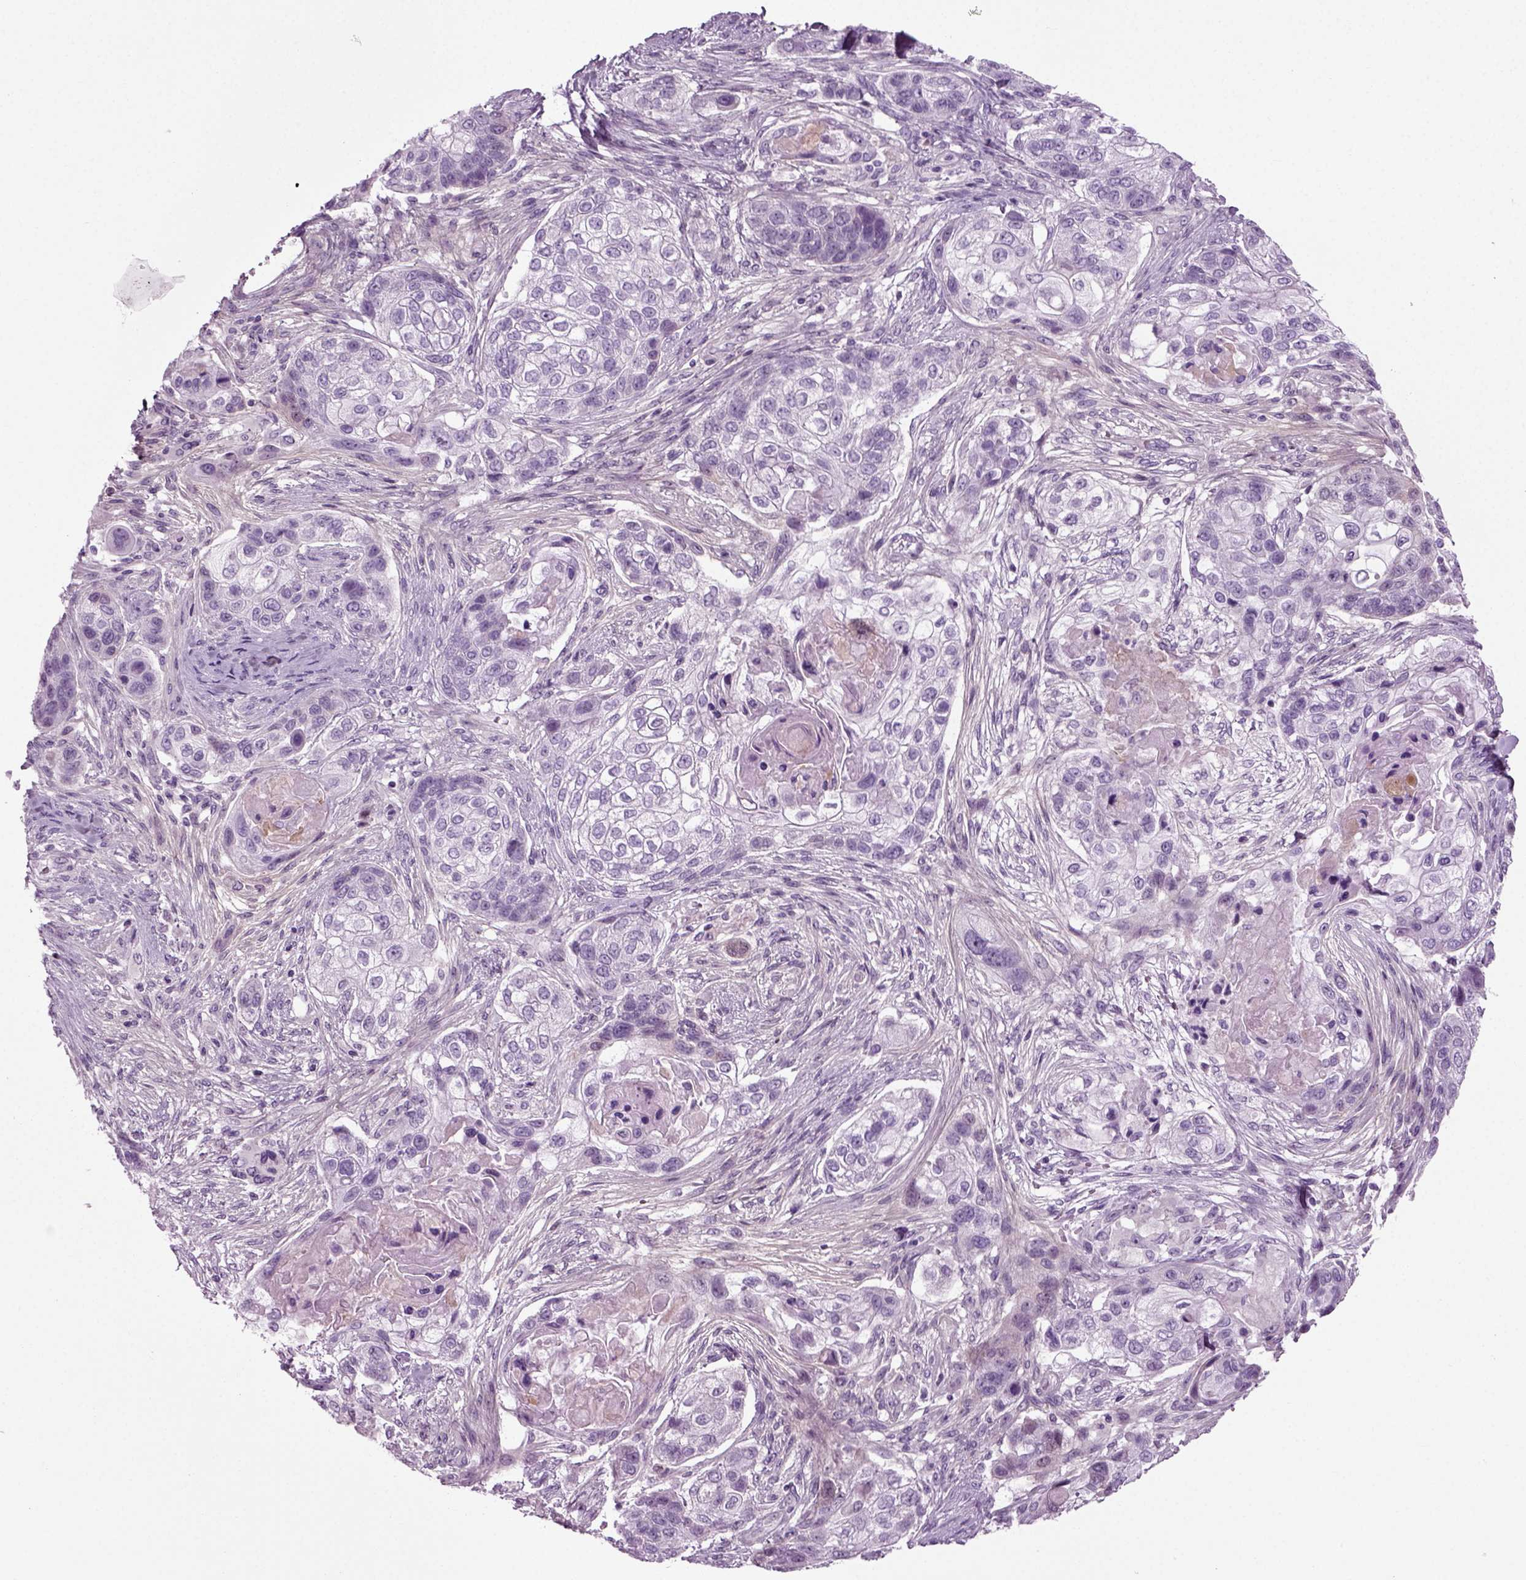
{"staining": {"intensity": "negative", "quantity": "none", "location": "none"}, "tissue": "lung cancer", "cell_type": "Tumor cells", "image_type": "cancer", "snomed": [{"axis": "morphology", "description": "Squamous cell carcinoma, NOS"}, {"axis": "topography", "description": "Lung"}], "caption": "A high-resolution image shows immunohistochemistry (IHC) staining of lung cancer, which exhibits no significant expression in tumor cells.", "gene": "PRLH", "patient": {"sex": "male", "age": 69}}